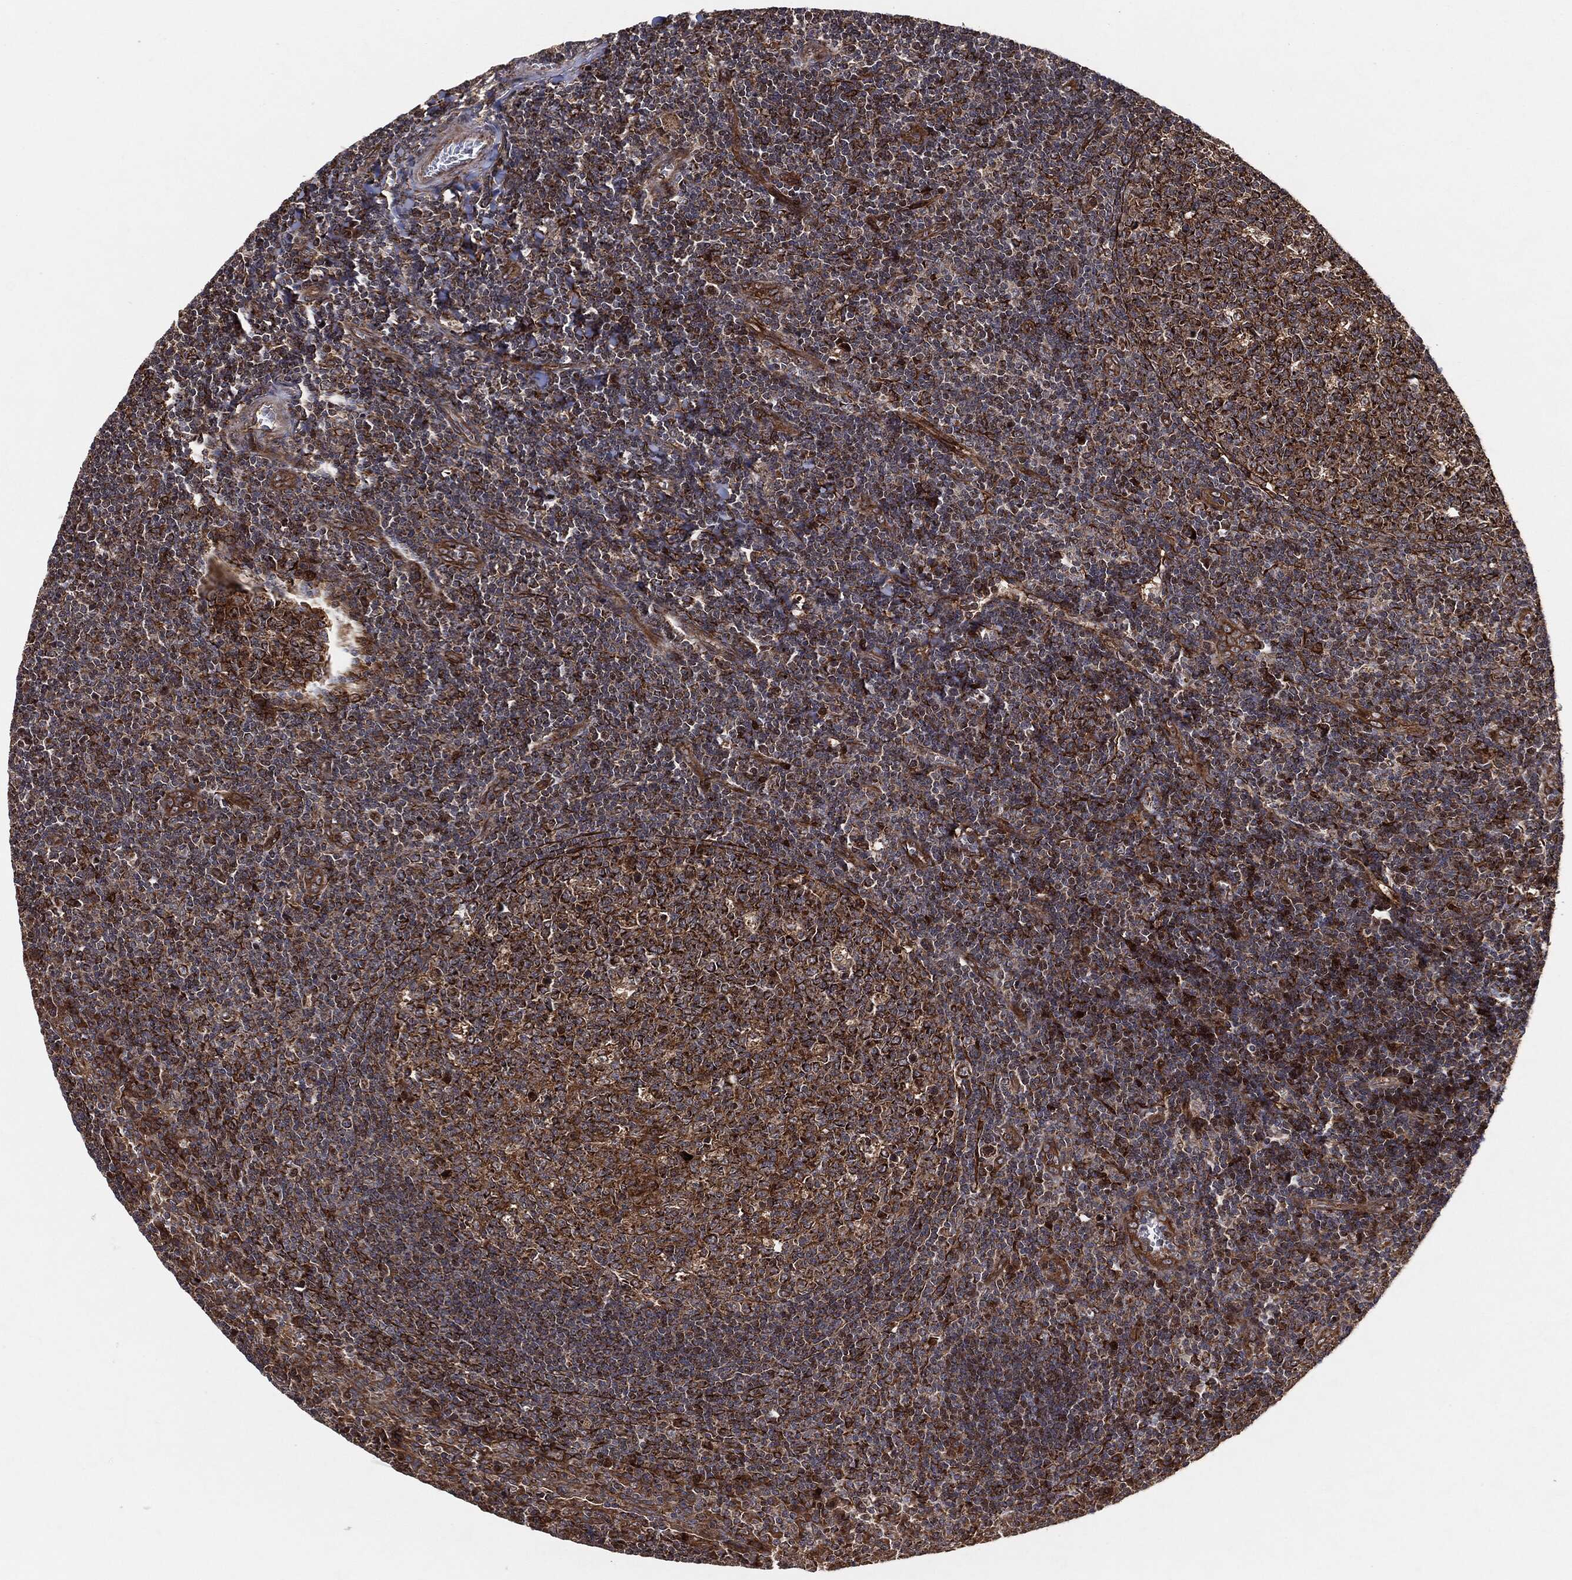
{"staining": {"intensity": "strong", "quantity": ">75%", "location": "cytoplasmic/membranous"}, "tissue": "tonsil", "cell_type": "Germinal center cells", "image_type": "normal", "snomed": [{"axis": "morphology", "description": "Normal tissue, NOS"}, {"axis": "topography", "description": "Tonsil"}], "caption": "Immunohistochemistry staining of normal tonsil, which shows high levels of strong cytoplasmic/membranous staining in approximately >75% of germinal center cells indicating strong cytoplasmic/membranous protein staining. The staining was performed using DAB (3,3'-diaminobenzidine) (brown) for protein detection and nuclei were counterstained in hematoxylin (blue).", "gene": "BCAR1", "patient": {"sex": "female", "age": 13}}